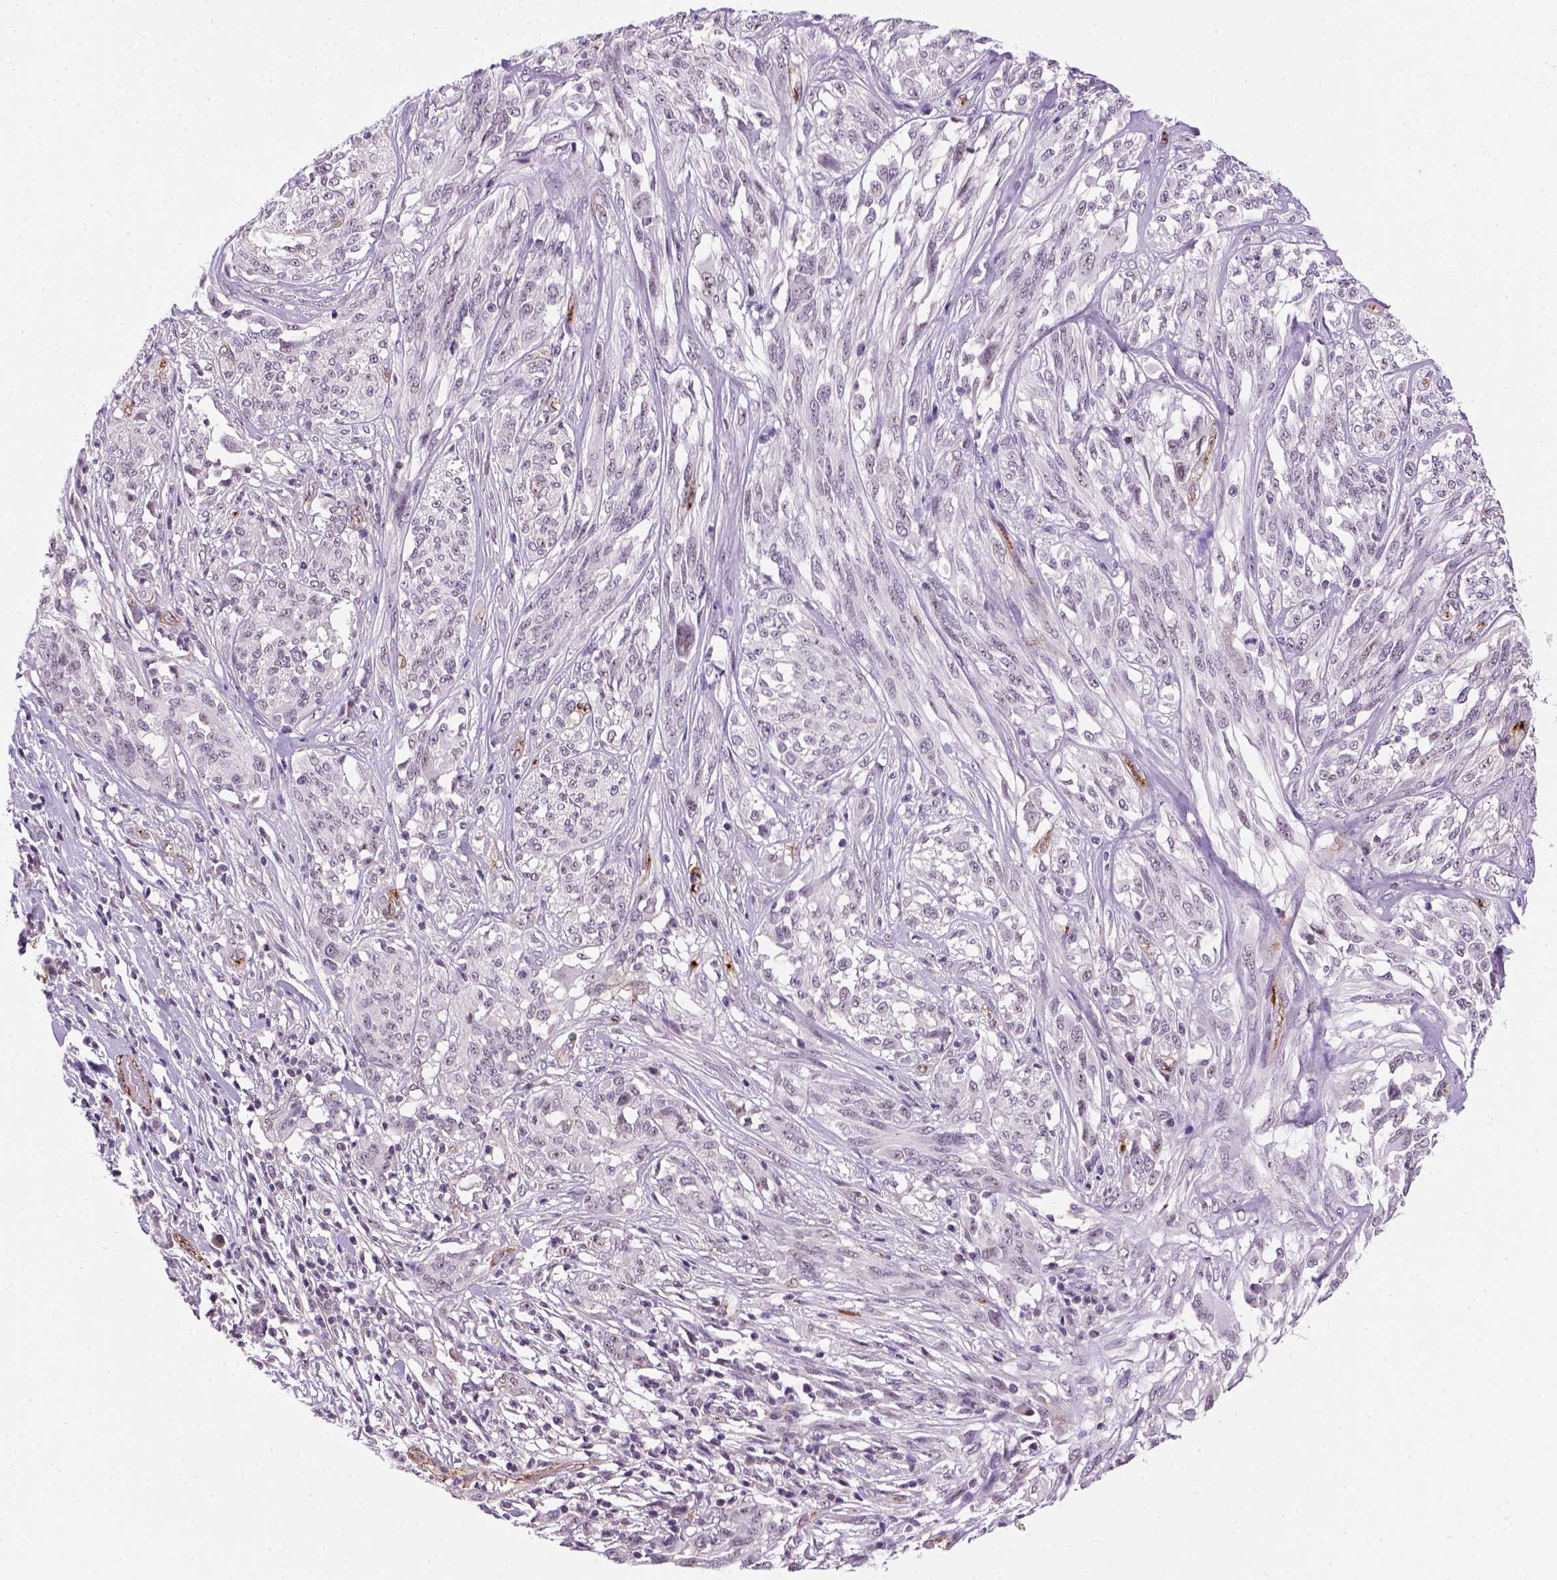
{"staining": {"intensity": "negative", "quantity": "none", "location": "none"}, "tissue": "melanoma", "cell_type": "Tumor cells", "image_type": "cancer", "snomed": [{"axis": "morphology", "description": "Malignant melanoma, NOS"}, {"axis": "topography", "description": "Skin"}], "caption": "DAB (3,3'-diaminobenzidine) immunohistochemical staining of human melanoma reveals no significant expression in tumor cells.", "gene": "VWF", "patient": {"sex": "female", "age": 91}}